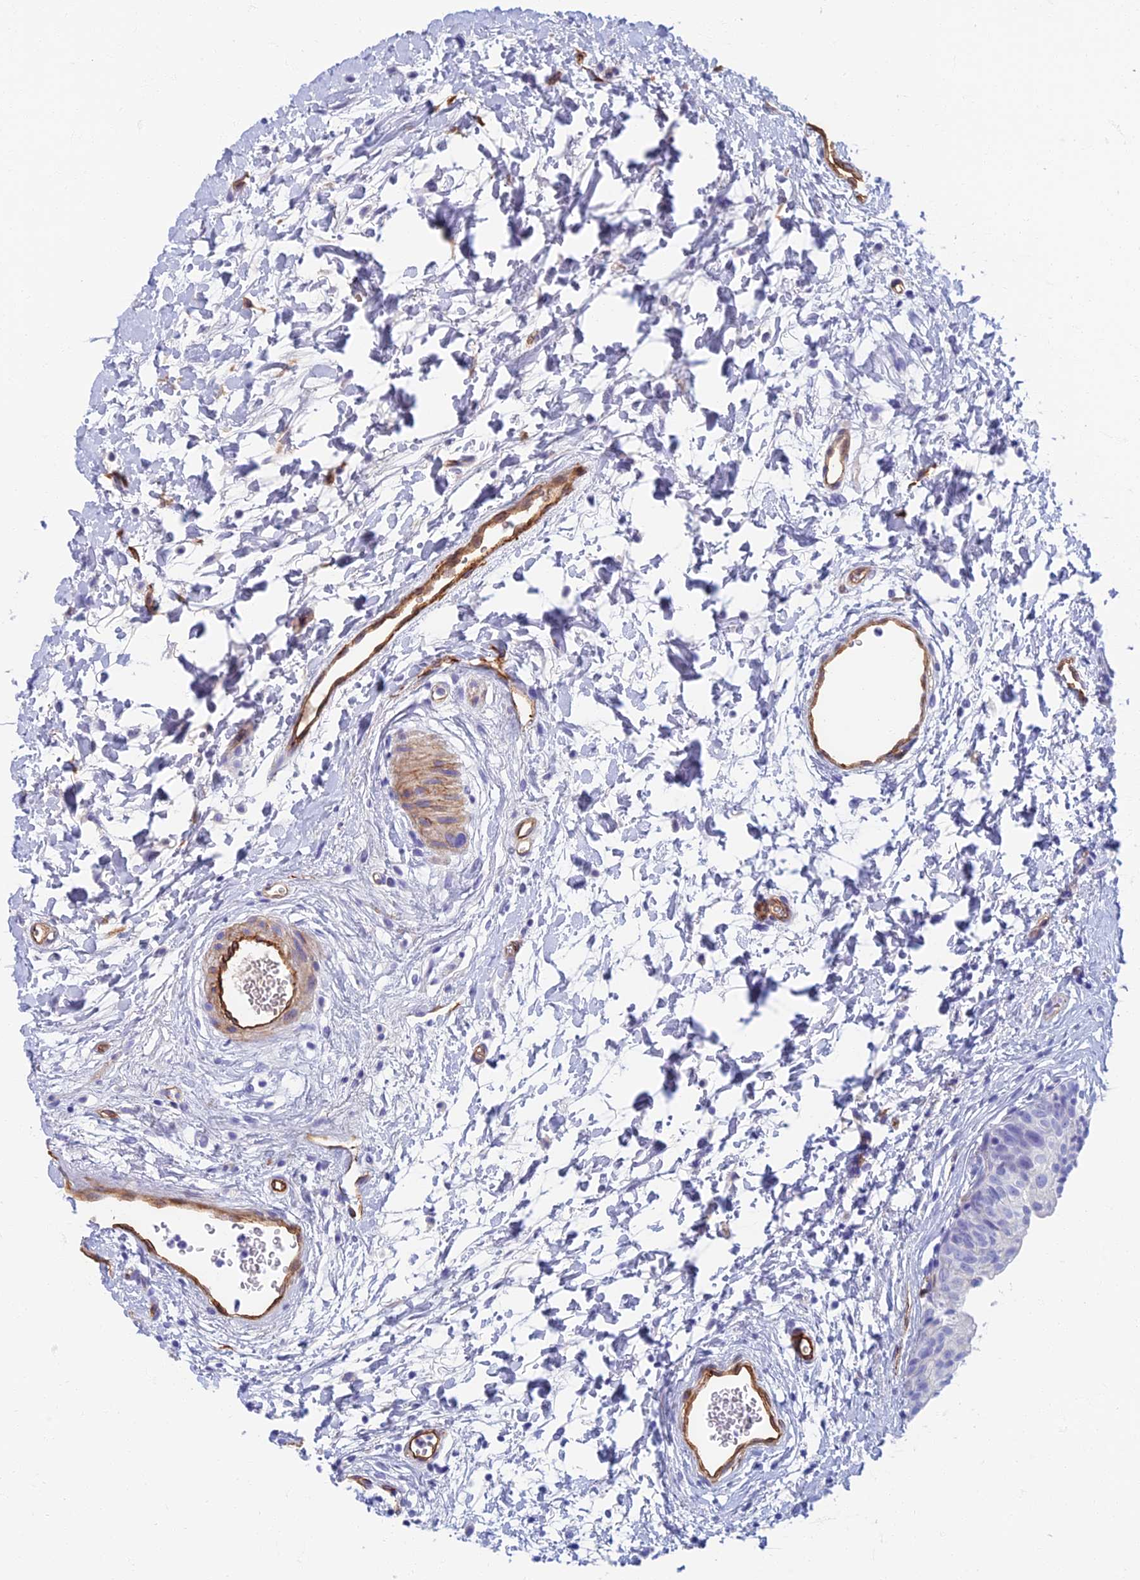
{"staining": {"intensity": "negative", "quantity": "none", "location": "none"}, "tissue": "urinary bladder", "cell_type": "Urothelial cells", "image_type": "normal", "snomed": [{"axis": "morphology", "description": "Normal tissue, NOS"}, {"axis": "topography", "description": "Urinary bladder"}], "caption": "Immunohistochemistry (IHC) of unremarkable human urinary bladder exhibits no positivity in urothelial cells. (DAB (3,3'-diaminobenzidine) immunohistochemistry (IHC) visualized using brightfield microscopy, high magnification).", "gene": "ETFRF1", "patient": {"sex": "male", "age": 51}}